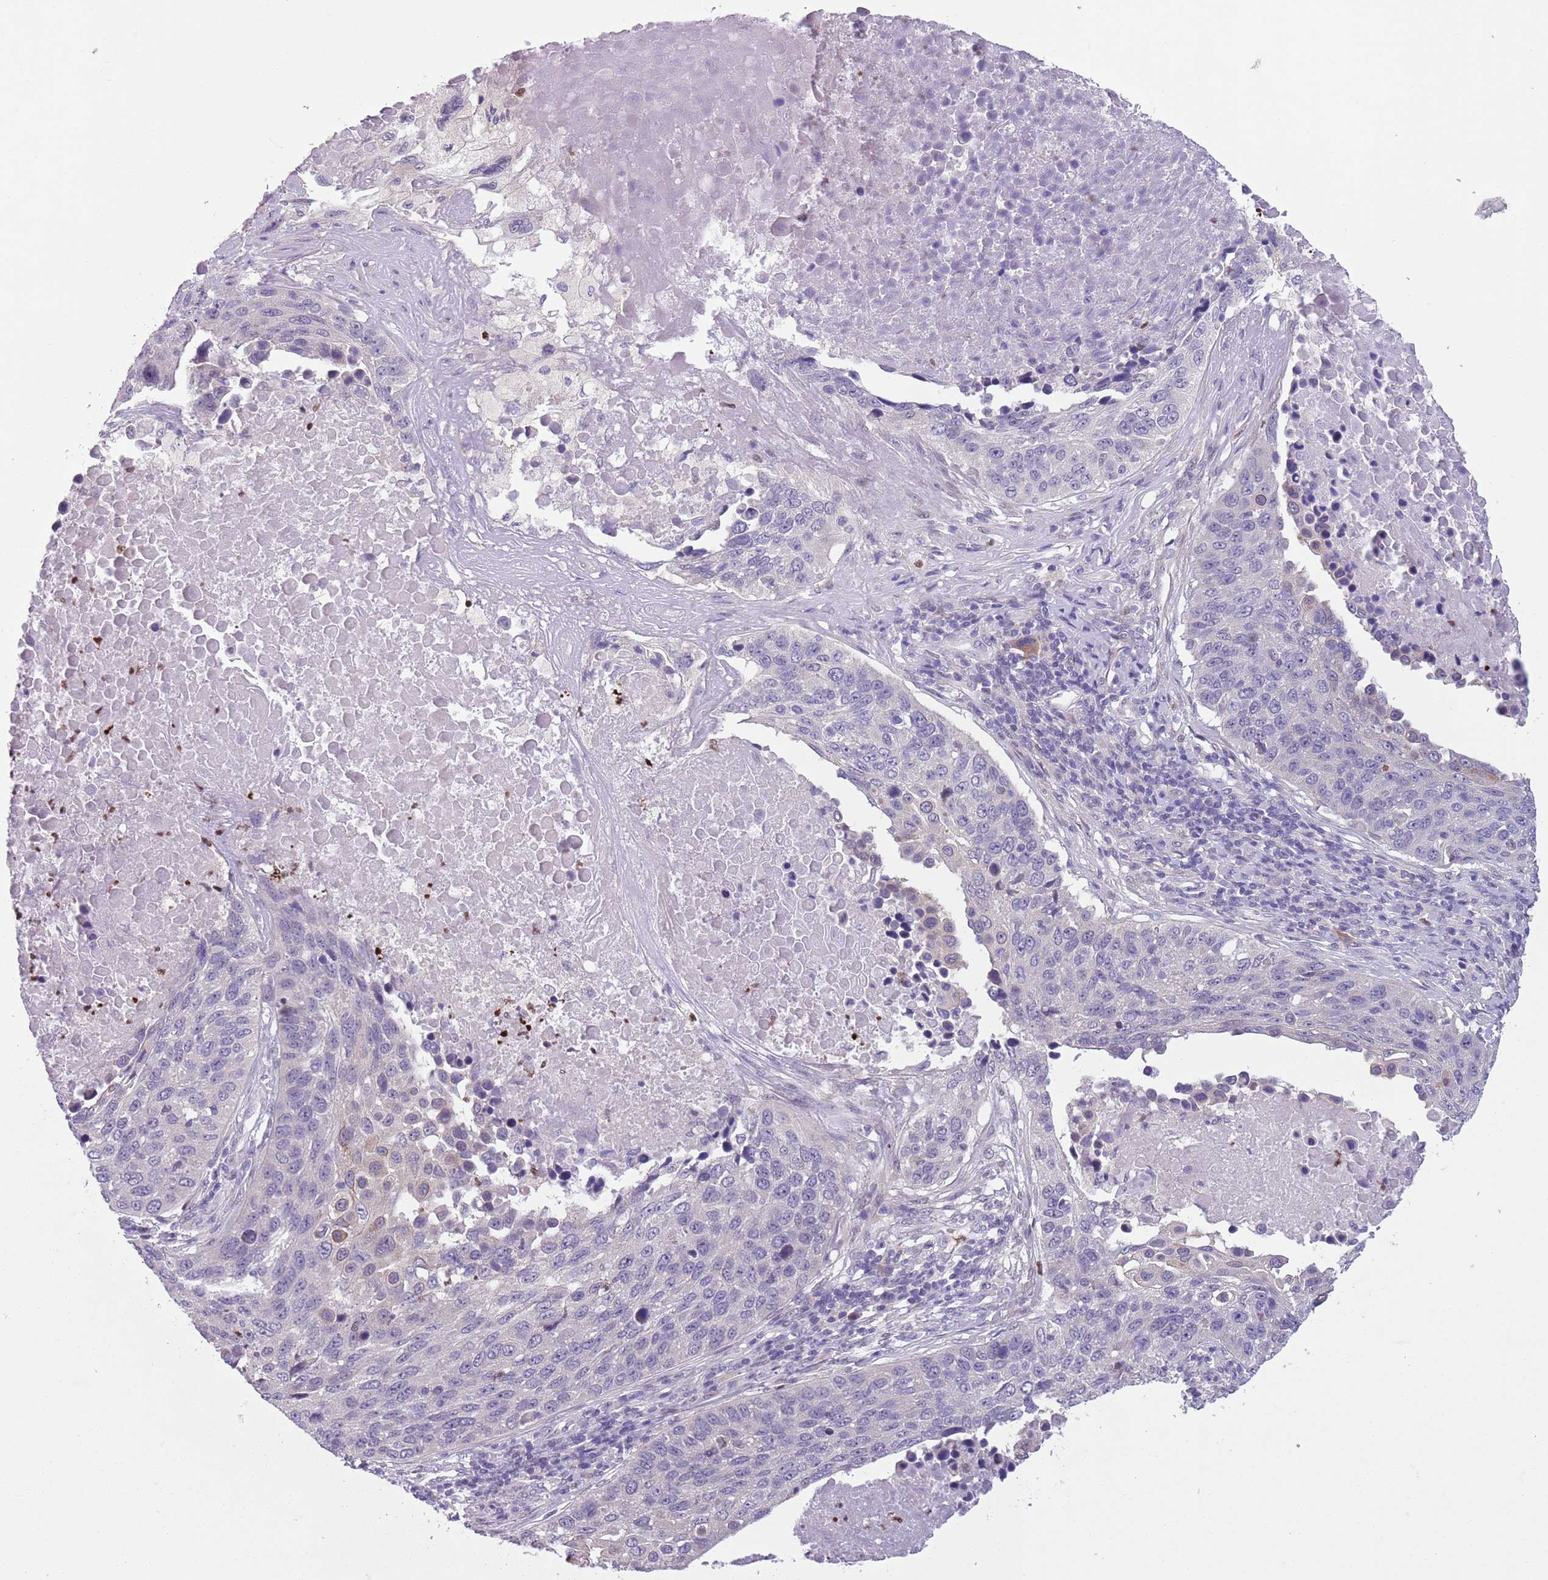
{"staining": {"intensity": "negative", "quantity": "none", "location": "none"}, "tissue": "lung cancer", "cell_type": "Tumor cells", "image_type": "cancer", "snomed": [{"axis": "morphology", "description": "Normal tissue, NOS"}, {"axis": "morphology", "description": "Squamous cell carcinoma, NOS"}, {"axis": "topography", "description": "Lymph node"}, {"axis": "topography", "description": "Lung"}], "caption": "Tumor cells are negative for protein expression in human lung cancer. (Brightfield microscopy of DAB IHC at high magnification).", "gene": "ADCY7", "patient": {"sex": "male", "age": 66}}